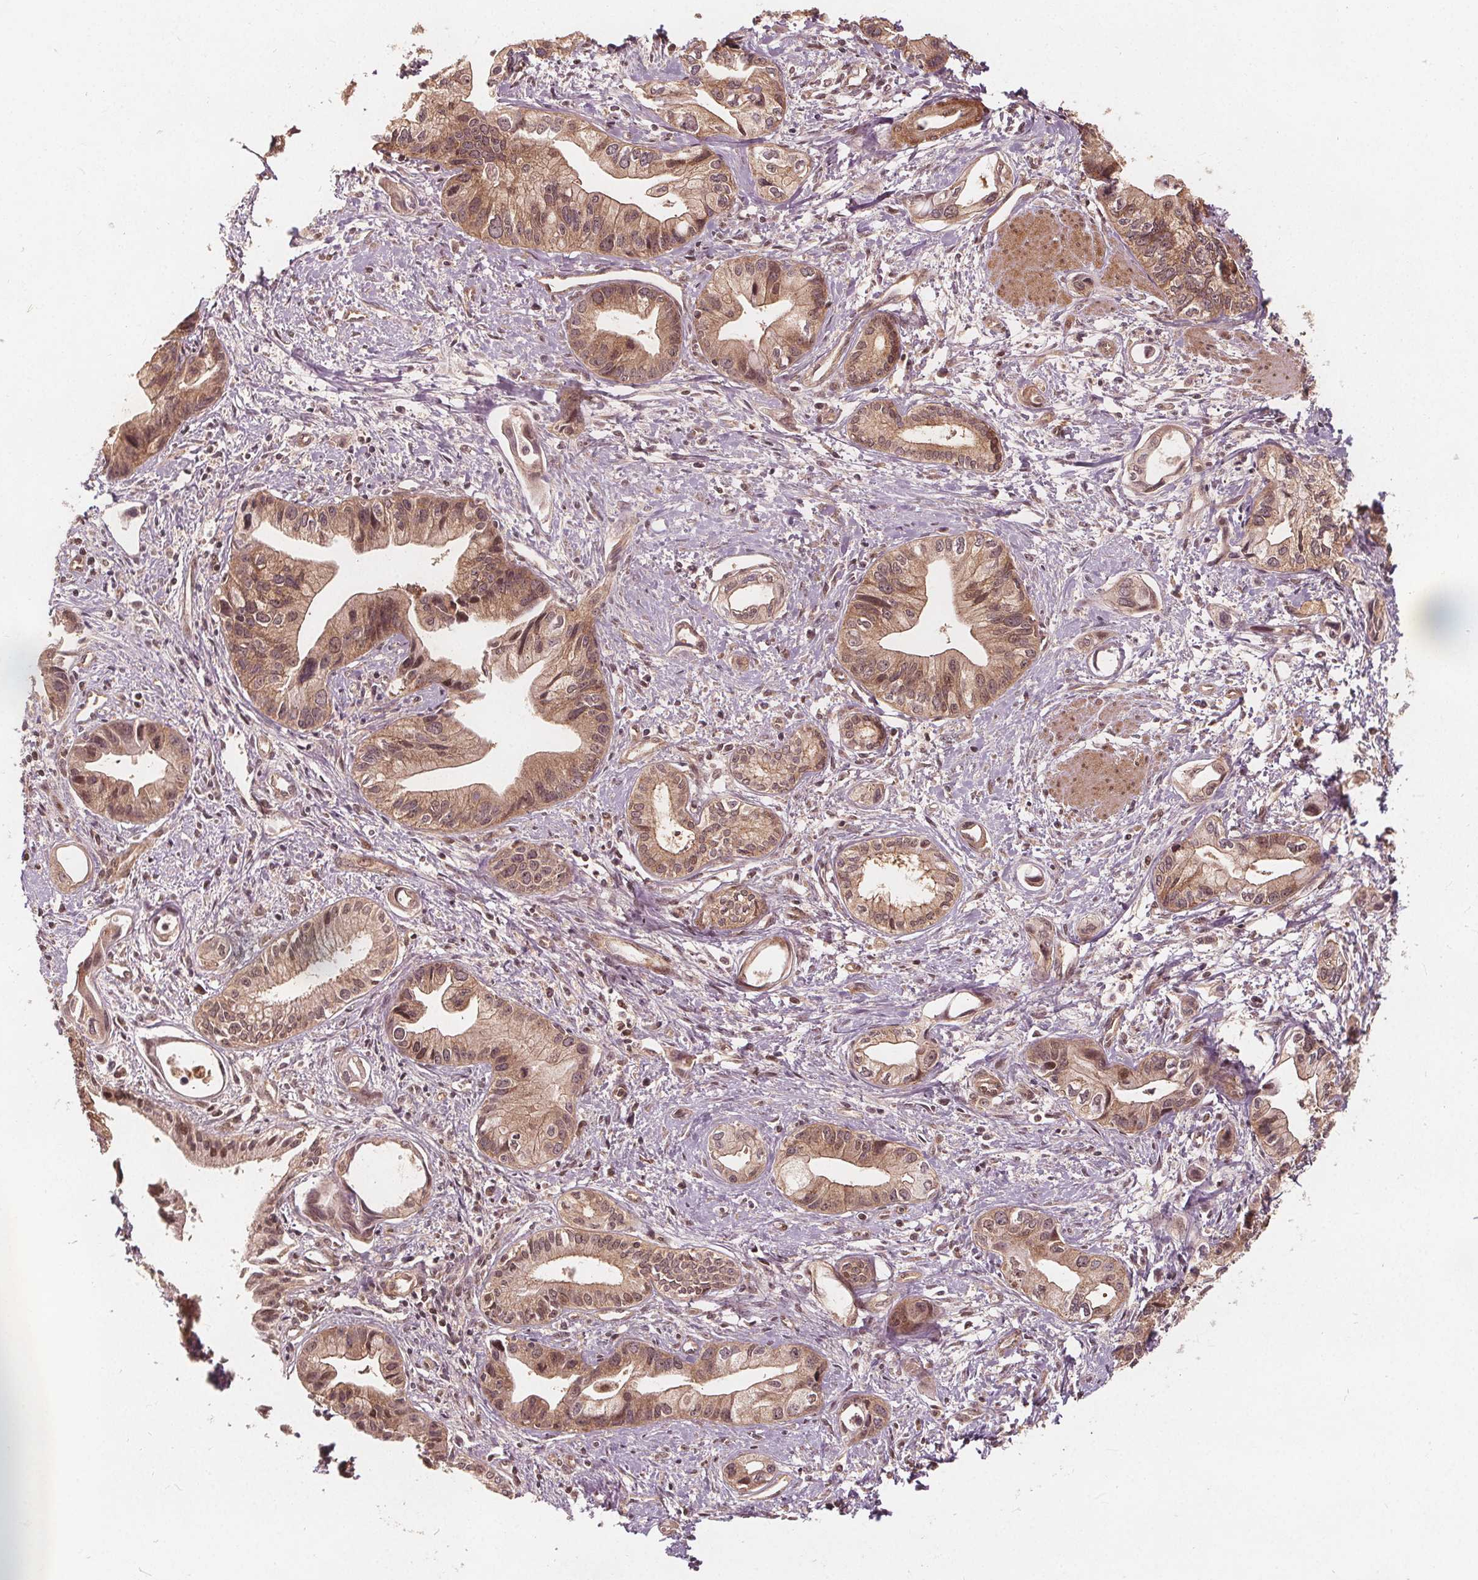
{"staining": {"intensity": "moderate", "quantity": ">75%", "location": "cytoplasmic/membranous,nuclear"}, "tissue": "pancreatic cancer", "cell_type": "Tumor cells", "image_type": "cancer", "snomed": [{"axis": "morphology", "description": "Adenocarcinoma, NOS"}, {"axis": "topography", "description": "Pancreas"}], "caption": "A photomicrograph of human adenocarcinoma (pancreatic) stained for a protein displays moderate cytoplasmic/membranous and nuclear brown staining in tumor cells. Nuclei are stained in blue.", "gene": "PPP1CB", "patient": {"sex": "female", "age": 61}}